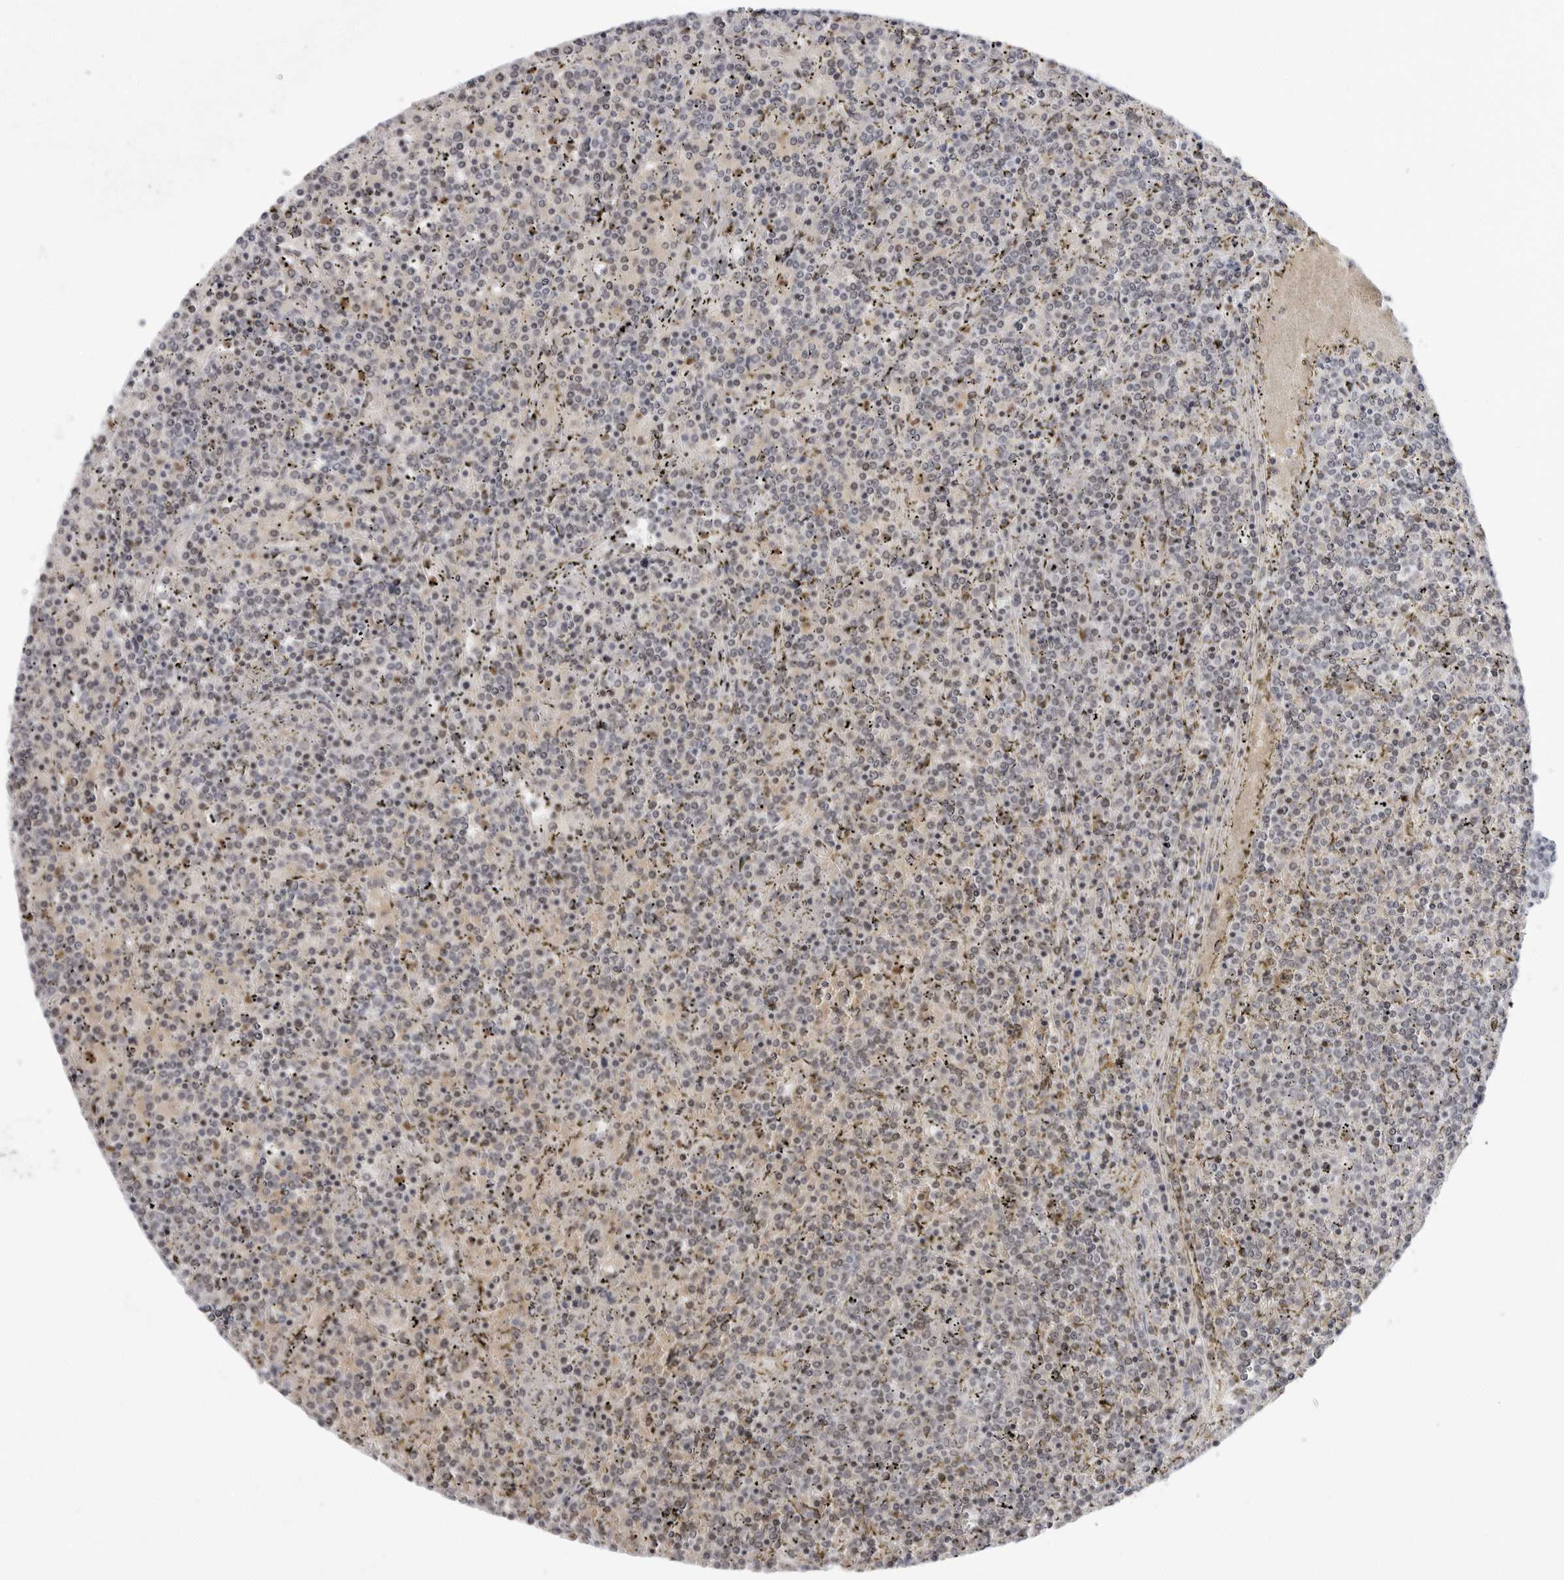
{"staining": {"intensity": "weak", "quantity": "25%-75%", "location": "nuclear"}, "tissue": "lymphoma", "cell_type": "Tumor cells", "image_type": "cancer", "snomed": [{"axis": "morphology", "description": "Malignant lymphoma, non-Hodgkin's type, Low grade"}, {"axis": "topography", "description": "Spleen"}], "caption": "Protein staining of lymphoma tissue shows weak nuclear expression in approximately 25%-75% of tumor cells.", "gene": "VEZF1", "patient": {"sex": "female", "age": 19}}